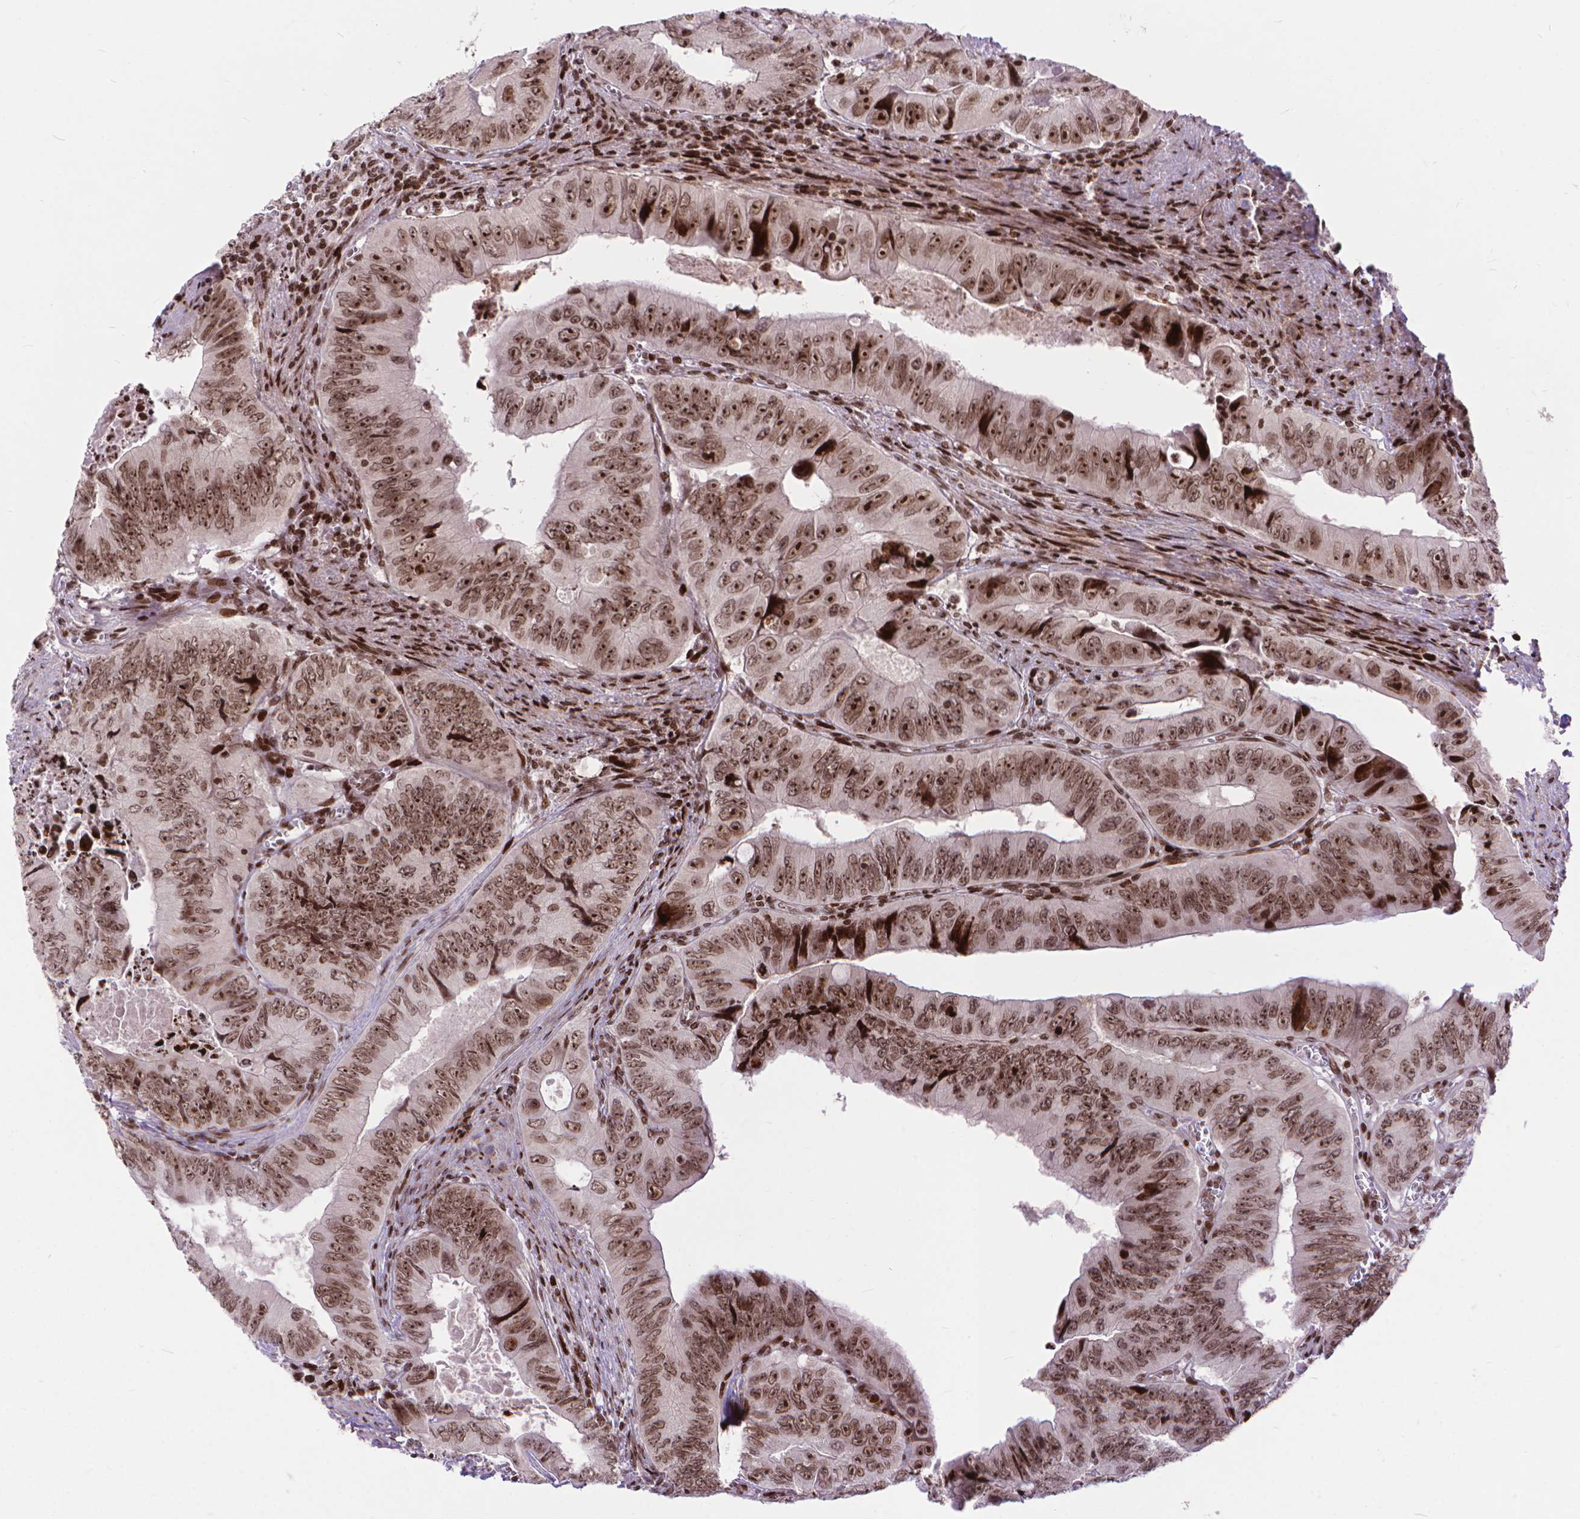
{"staining": {"intensity": "moderate", "quantity": ">75%", "location": "nuclear"}, "tissue": "colorectal cancer", "cell_type": "Tumor cells", "image_type": "cancer", "snomed": [{"axis": "morphology", "description": "Adenocarcinoma, NOS"}, {"axis": "topography", "description": "Colon"}], "caption": "Brown immunohistochemical staining in colorectal adenocarcinoma shows moderate nuclear staining in about >75% of tumor cells. (DAB (3,3'-diaminobenzidine) = brown stain, brightfield microscopy at high magnification).", "gene": "AMER1", "patient": {"sex": "female", "age": 84}}